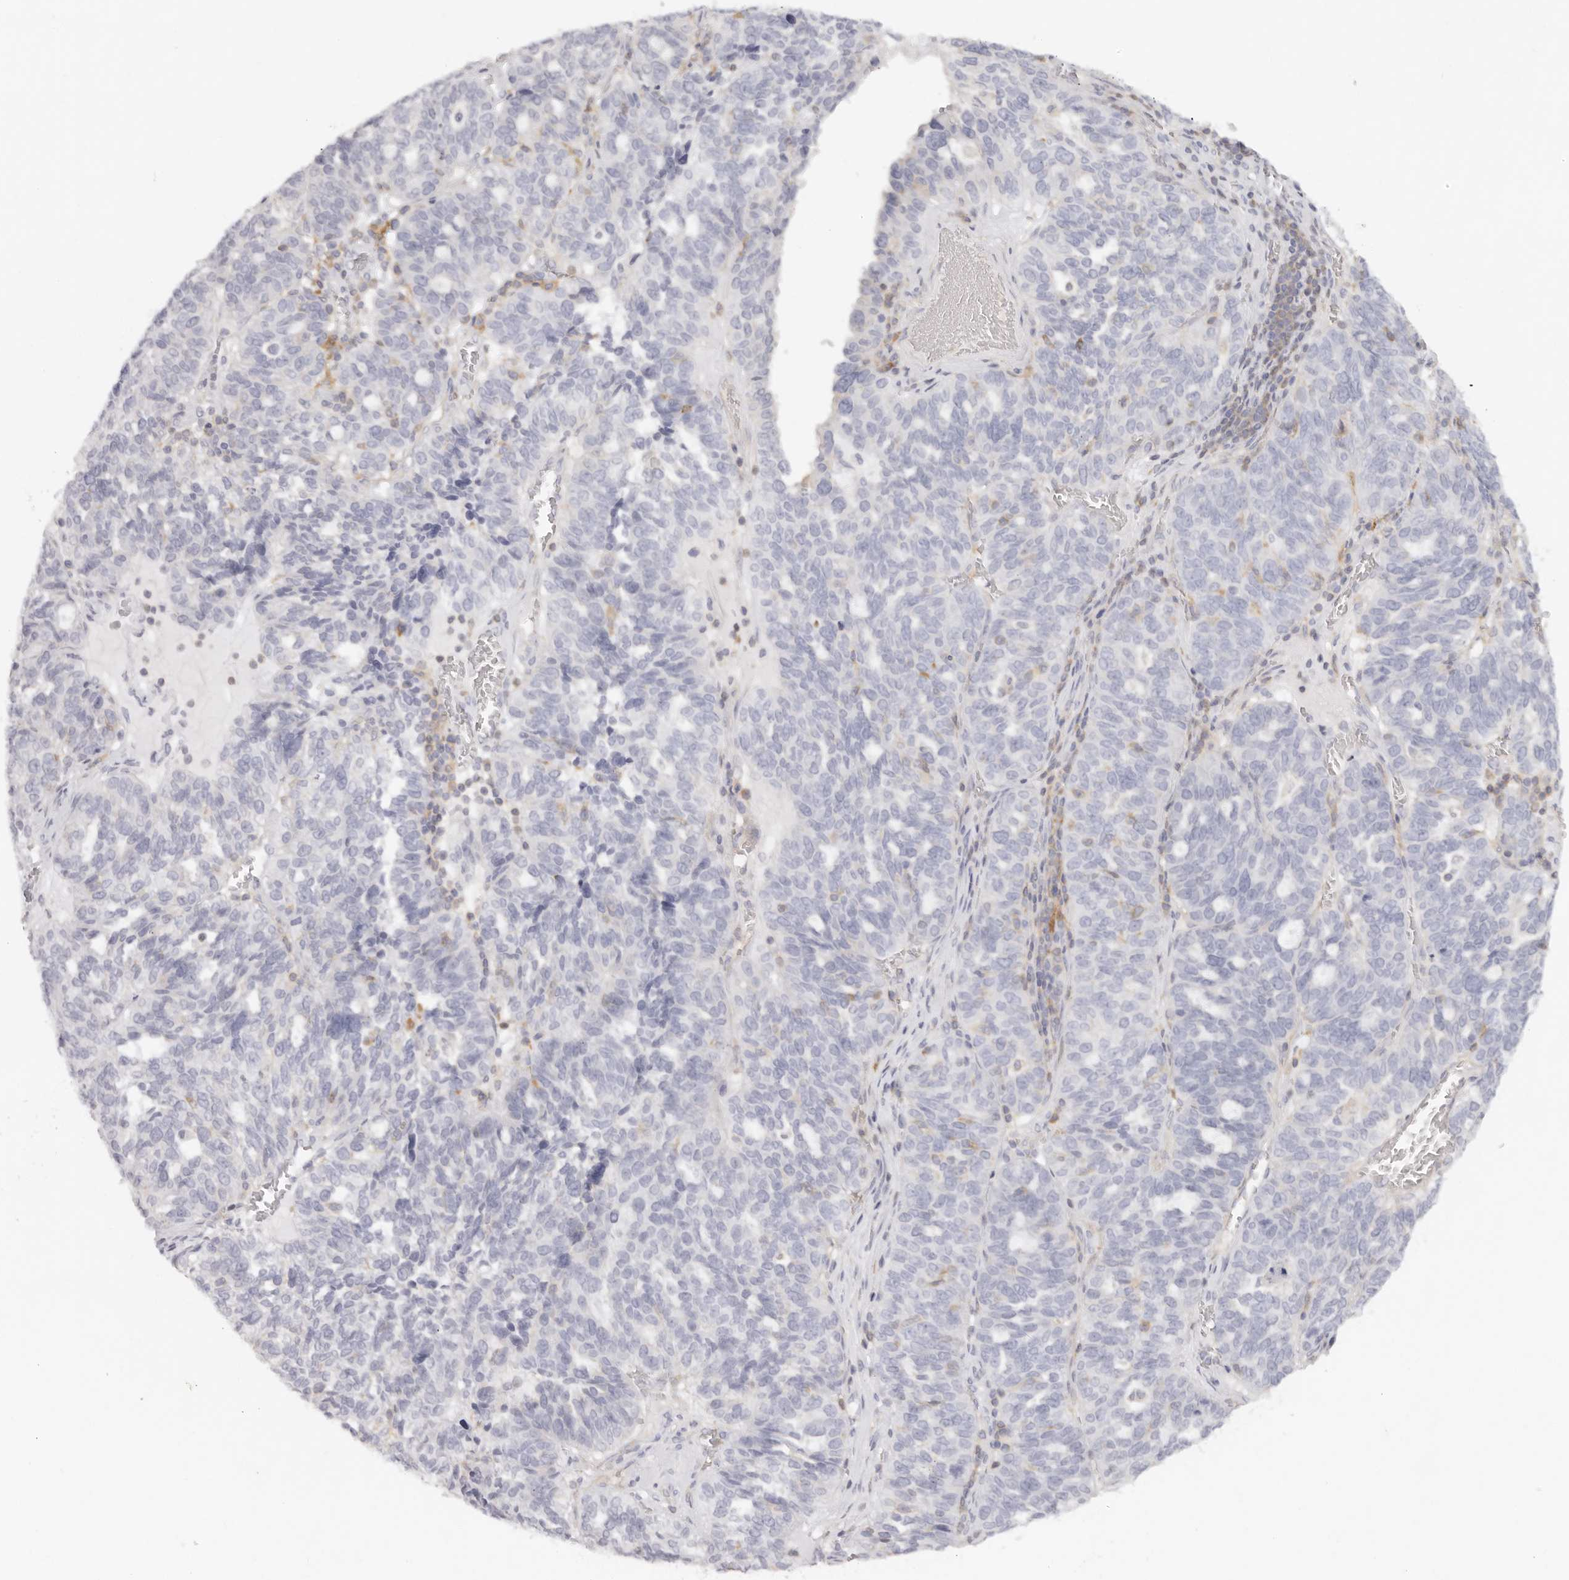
{"staining": {"intensity": "negative", "quantity": "none", "location": "none"}, "tissue": "ovarian cancer", "cell_type": "Tumor cells", "image_type": "cancer", "snomed": [{"axis": "morphology", "description": "Cystadenocarcinoma, serous, NOS"}, {"axis": "topography", "description": "Ovary"}], "caption": "The histopathology image reveals no staining of tumor cells in ovarian serous cystadenocarcinoma. Nuclei are stained in blue.", "gene": "NIBAN1", "patient": {"sex": "female", "age": 59}}